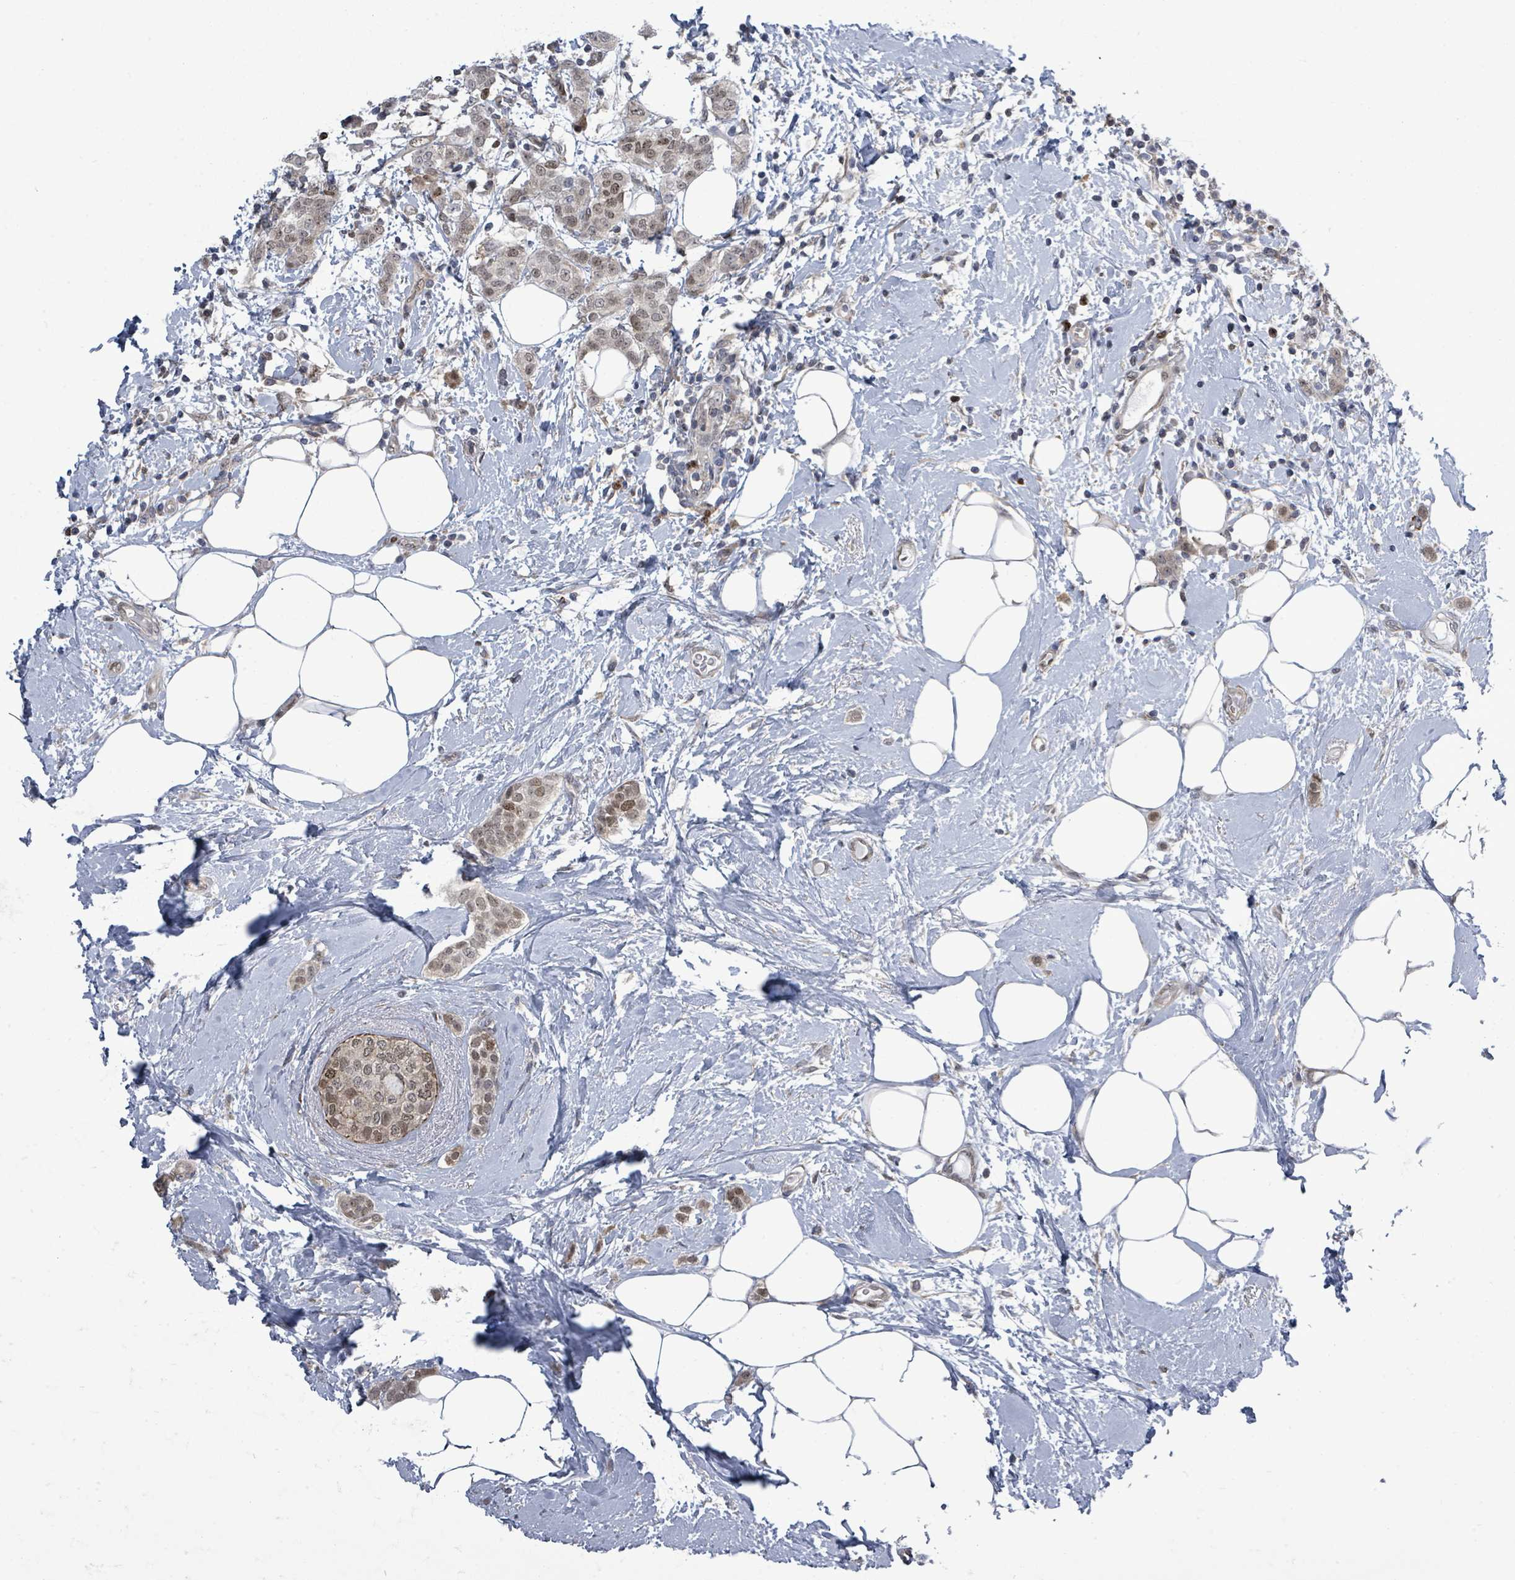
{"staining": {"intensity": "moderate", "quantity": ">75%", "location": "cytoplasmic/membranous,nuclear"}, "tissue": "breast cancer", "cell_type": "Tumor cells", "image_type": "cancer", "snomed": [{"axis": "morphology", "description": "Duct carcinoma"}, {"axis": "topography", "description": "Breast"}], "caption": "Infiltrating ductal carcinoma (breast) stained with a brown dye displays moderate cytoplasmic/membranous and nuclear positive positivity in approximately >75% of tumor cells.", "gene": "PAPSS1", "patient": {"sex": "female", "age": 72}}